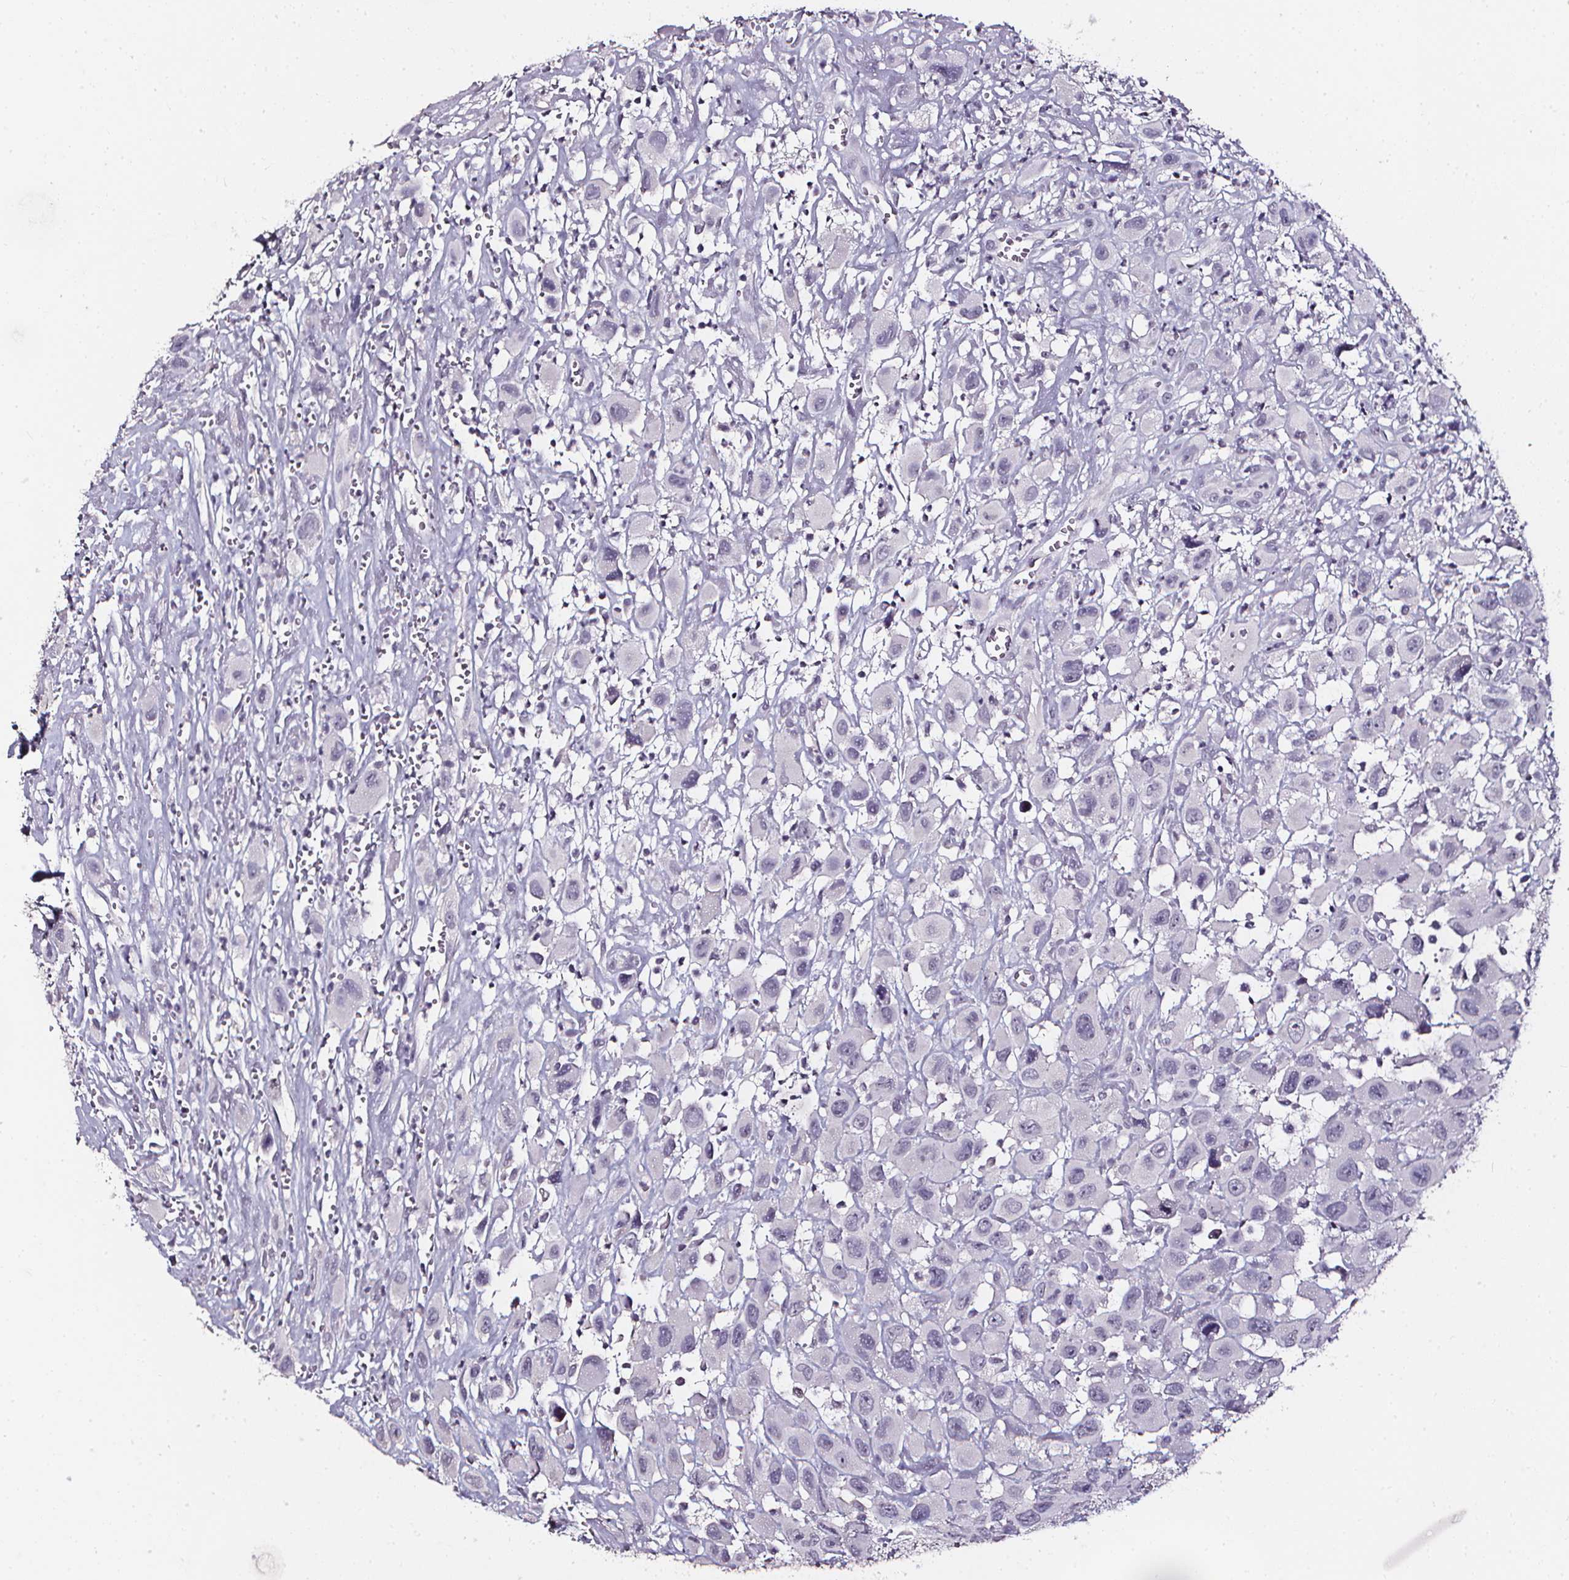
{"staining": {"intensity": "negative", "quantity": "none", "location": "none"}, "tissue": "head and neck cancer", "cell_type": "Tumor cells", "image_type": "cancer", "snomed": [{"axis": "morphology", "description": "Squamous cell carcinoma, NOS"}, {"axis": "morphology", "description": "Squamous cell carcinoma, metastatic, NOS"}, {"axis": "topography", "description": "Oral tissue"}, {"axis": "topography", "description": "Head-Neck"}], "caption": "This is a histopathology image of immunohistochemistry staining of head and neck cancer, which shows no expression in tumor cells.", "gene": "DEFA5", "patient": {"sex": "female", "age": 85}}